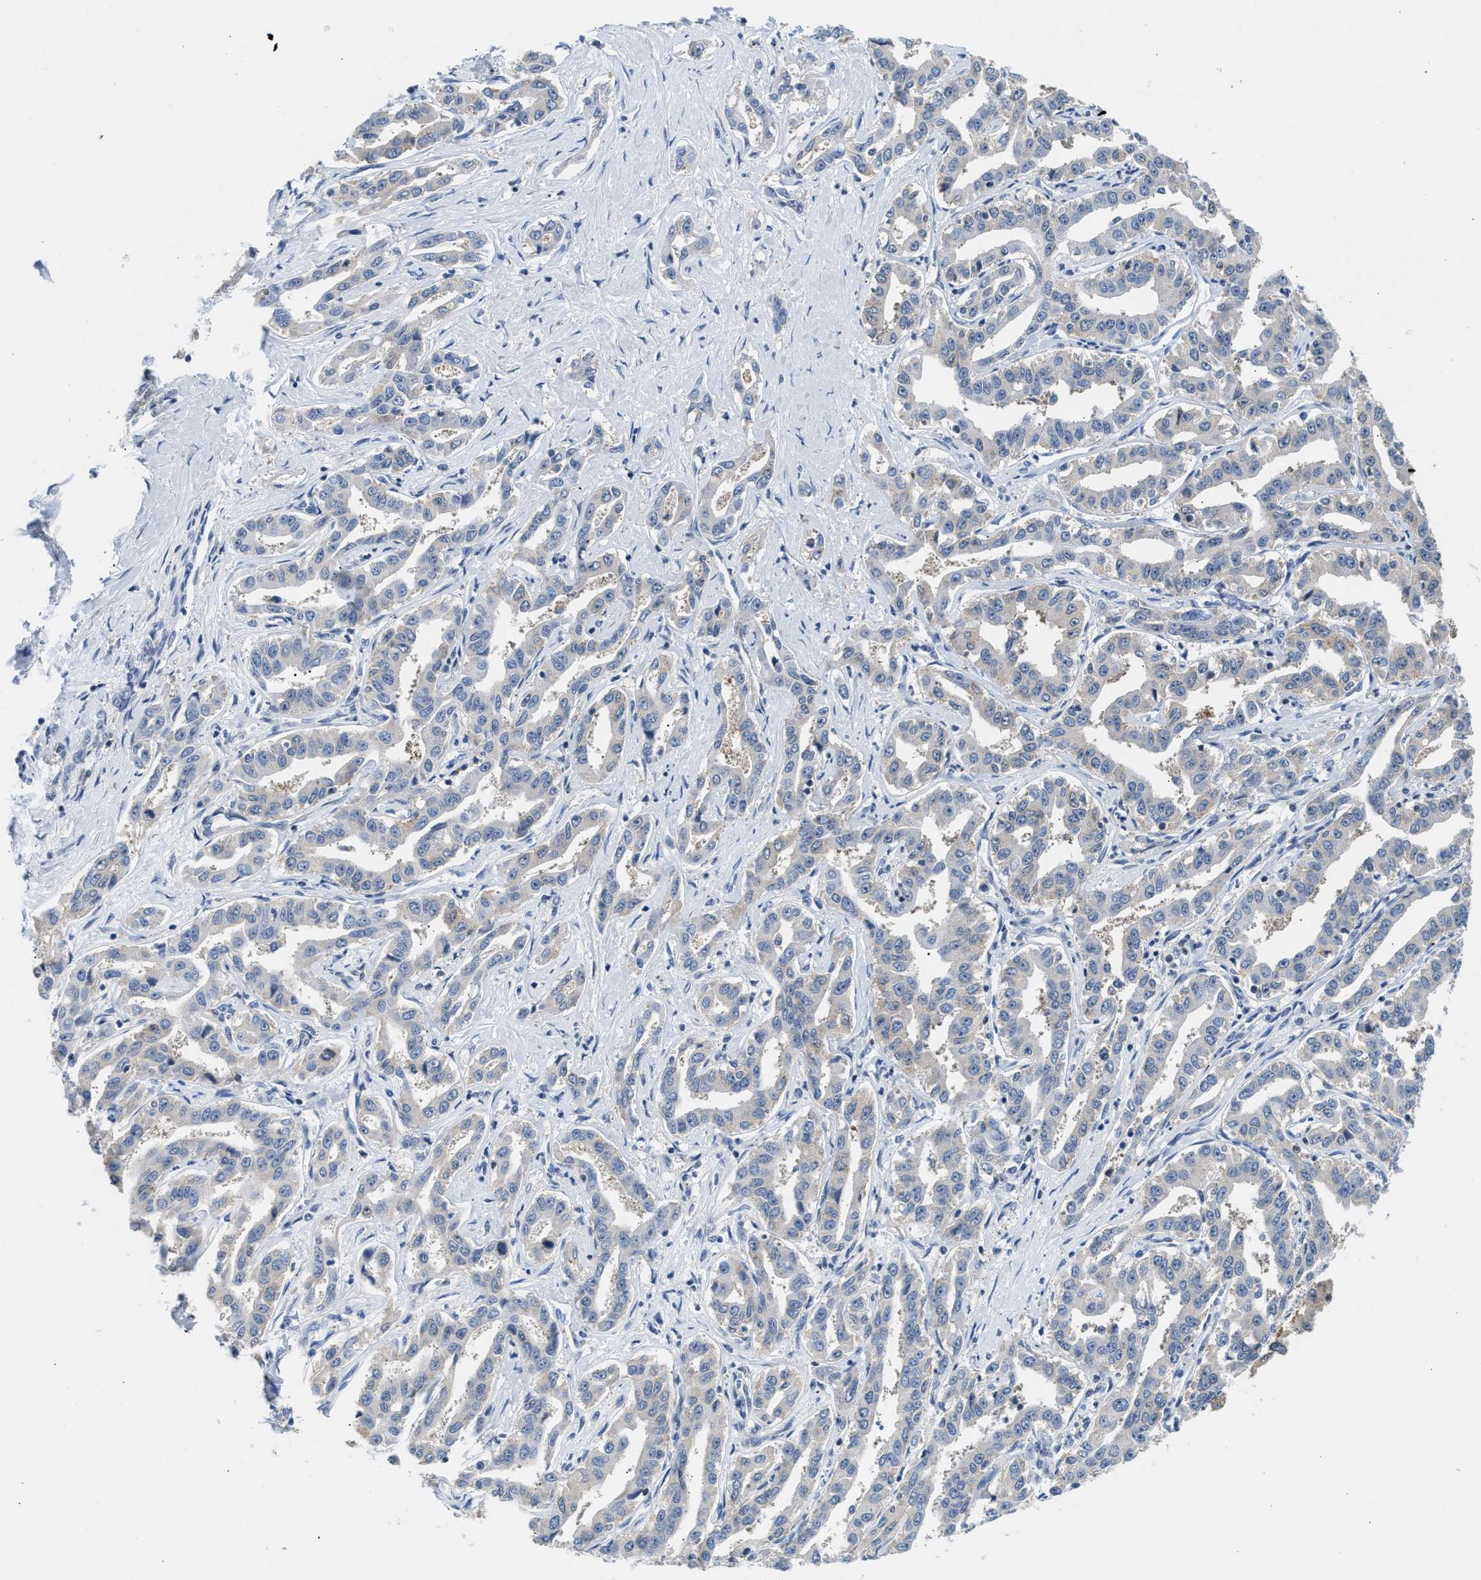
{"staining": {"intensity": "negative", "quantity": "none", "location": "none"}, "tissue": "liver cancer", "cell_type": "Tumor cells", "image_type": "cancer", "snomed": [{"axis": "morphology", "description": "Cholangiocarcinoma"}, {"axis": "topography", "description": "Liver"}], "caption": "Cholangiocarcinoma (liver) stained for a protein using immunohistochemistry (IHC) shows no expression tumor cells.", "gene": "PPM1L", "patient": {"sex": "male", "age": 59}}